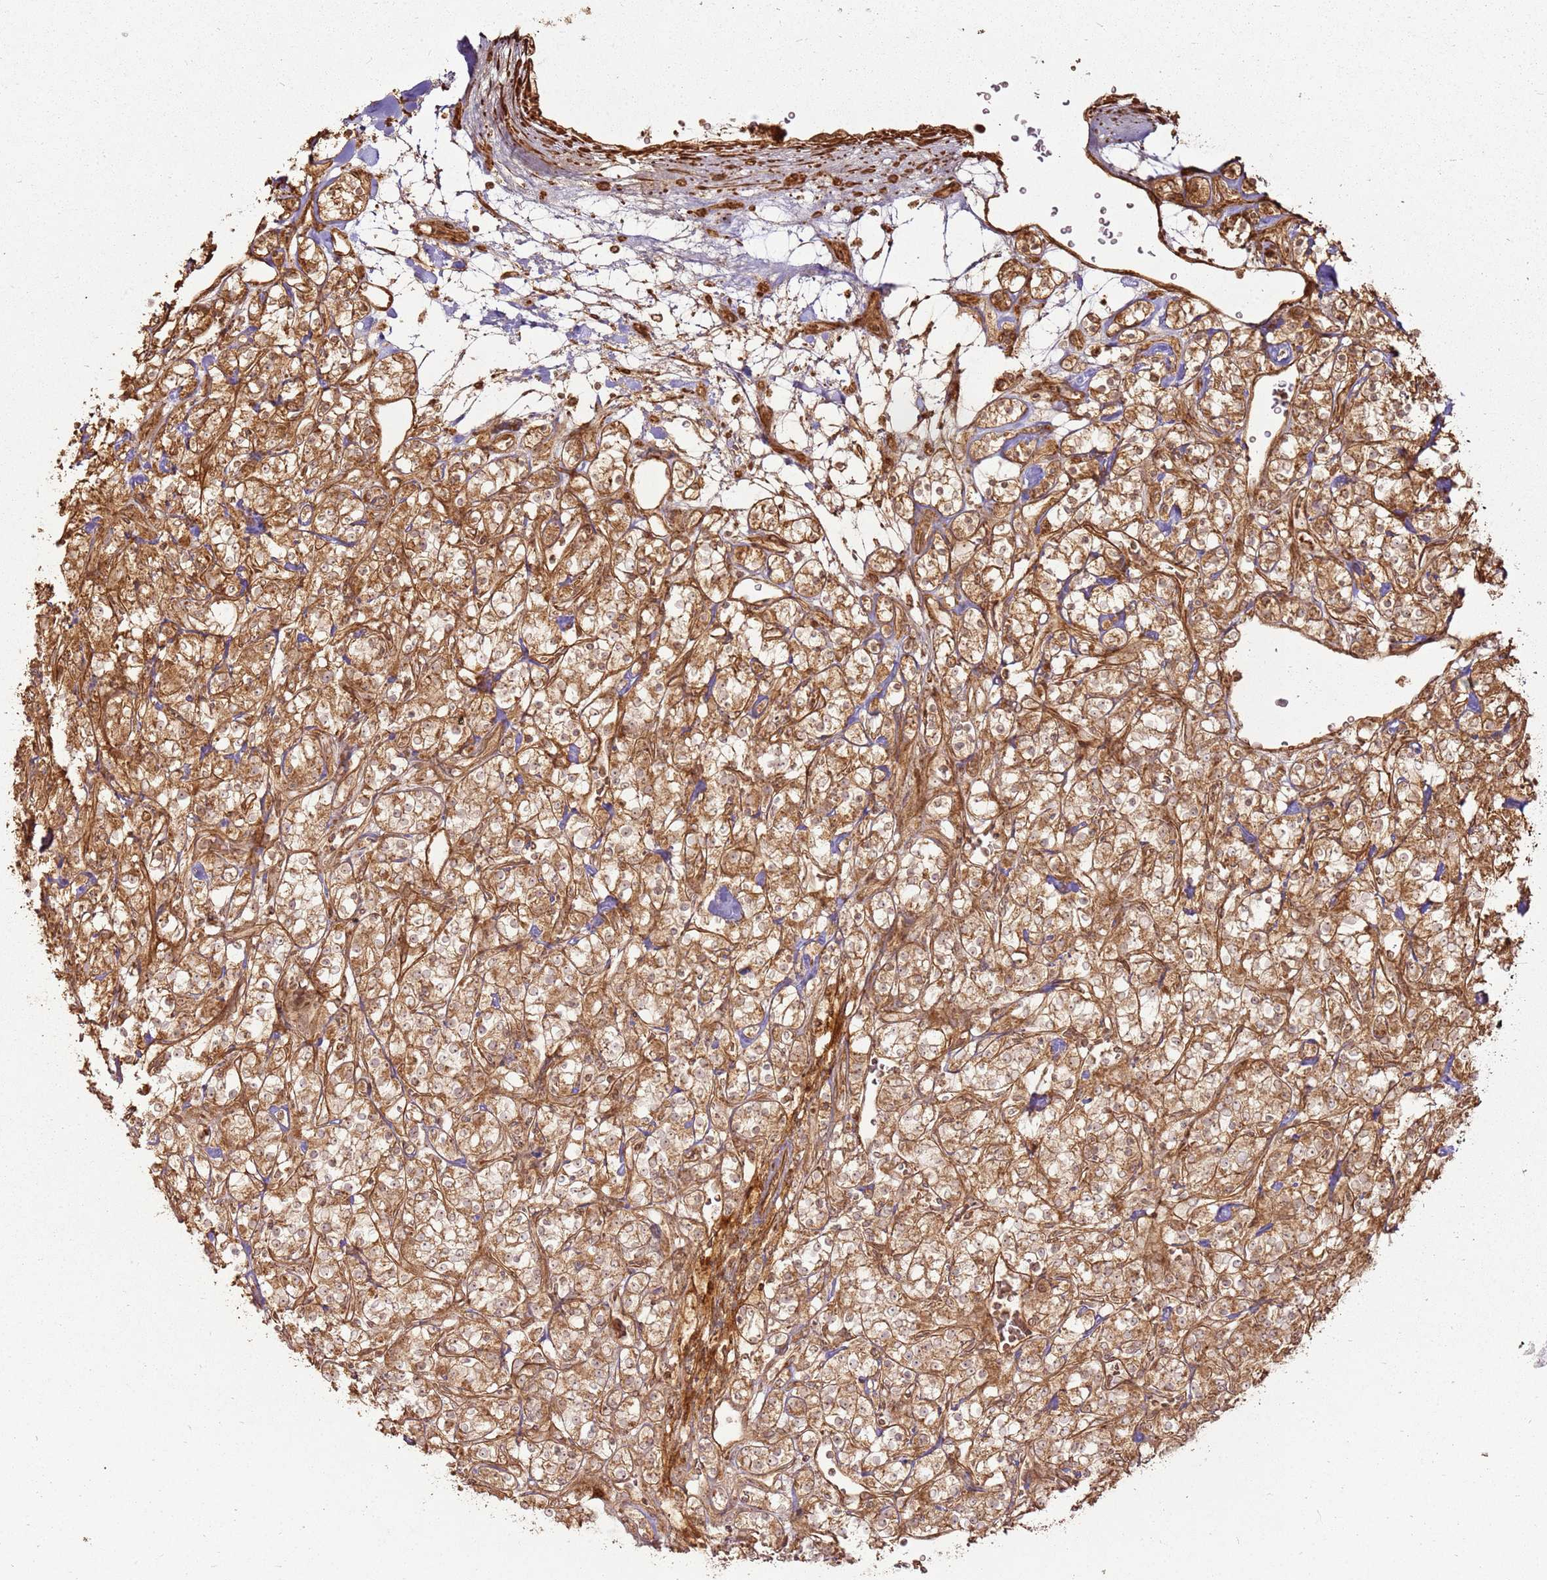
{"staining": {"intensity": "moderate", "quantity": ">75%", "location": "cytoplasmic/membranous,nuclear"}, "tissue": "renal cancer", "cell_type": "Tumor cells", "image_type": "cancer", "snomed": [{"axis": "morphology", "description": "Adenocarcinoma, NOS"}, {"axis": "topography", "description": "Kidney"}], "caption": "A brown stain highlights moderate cytoplasmic/membranous and nuclear expression of a protein in human renal cancer (adenocarcinoma) tumor cells.", "gene": "MRPS6", "patient": {"sex": "male", "age": 77}}